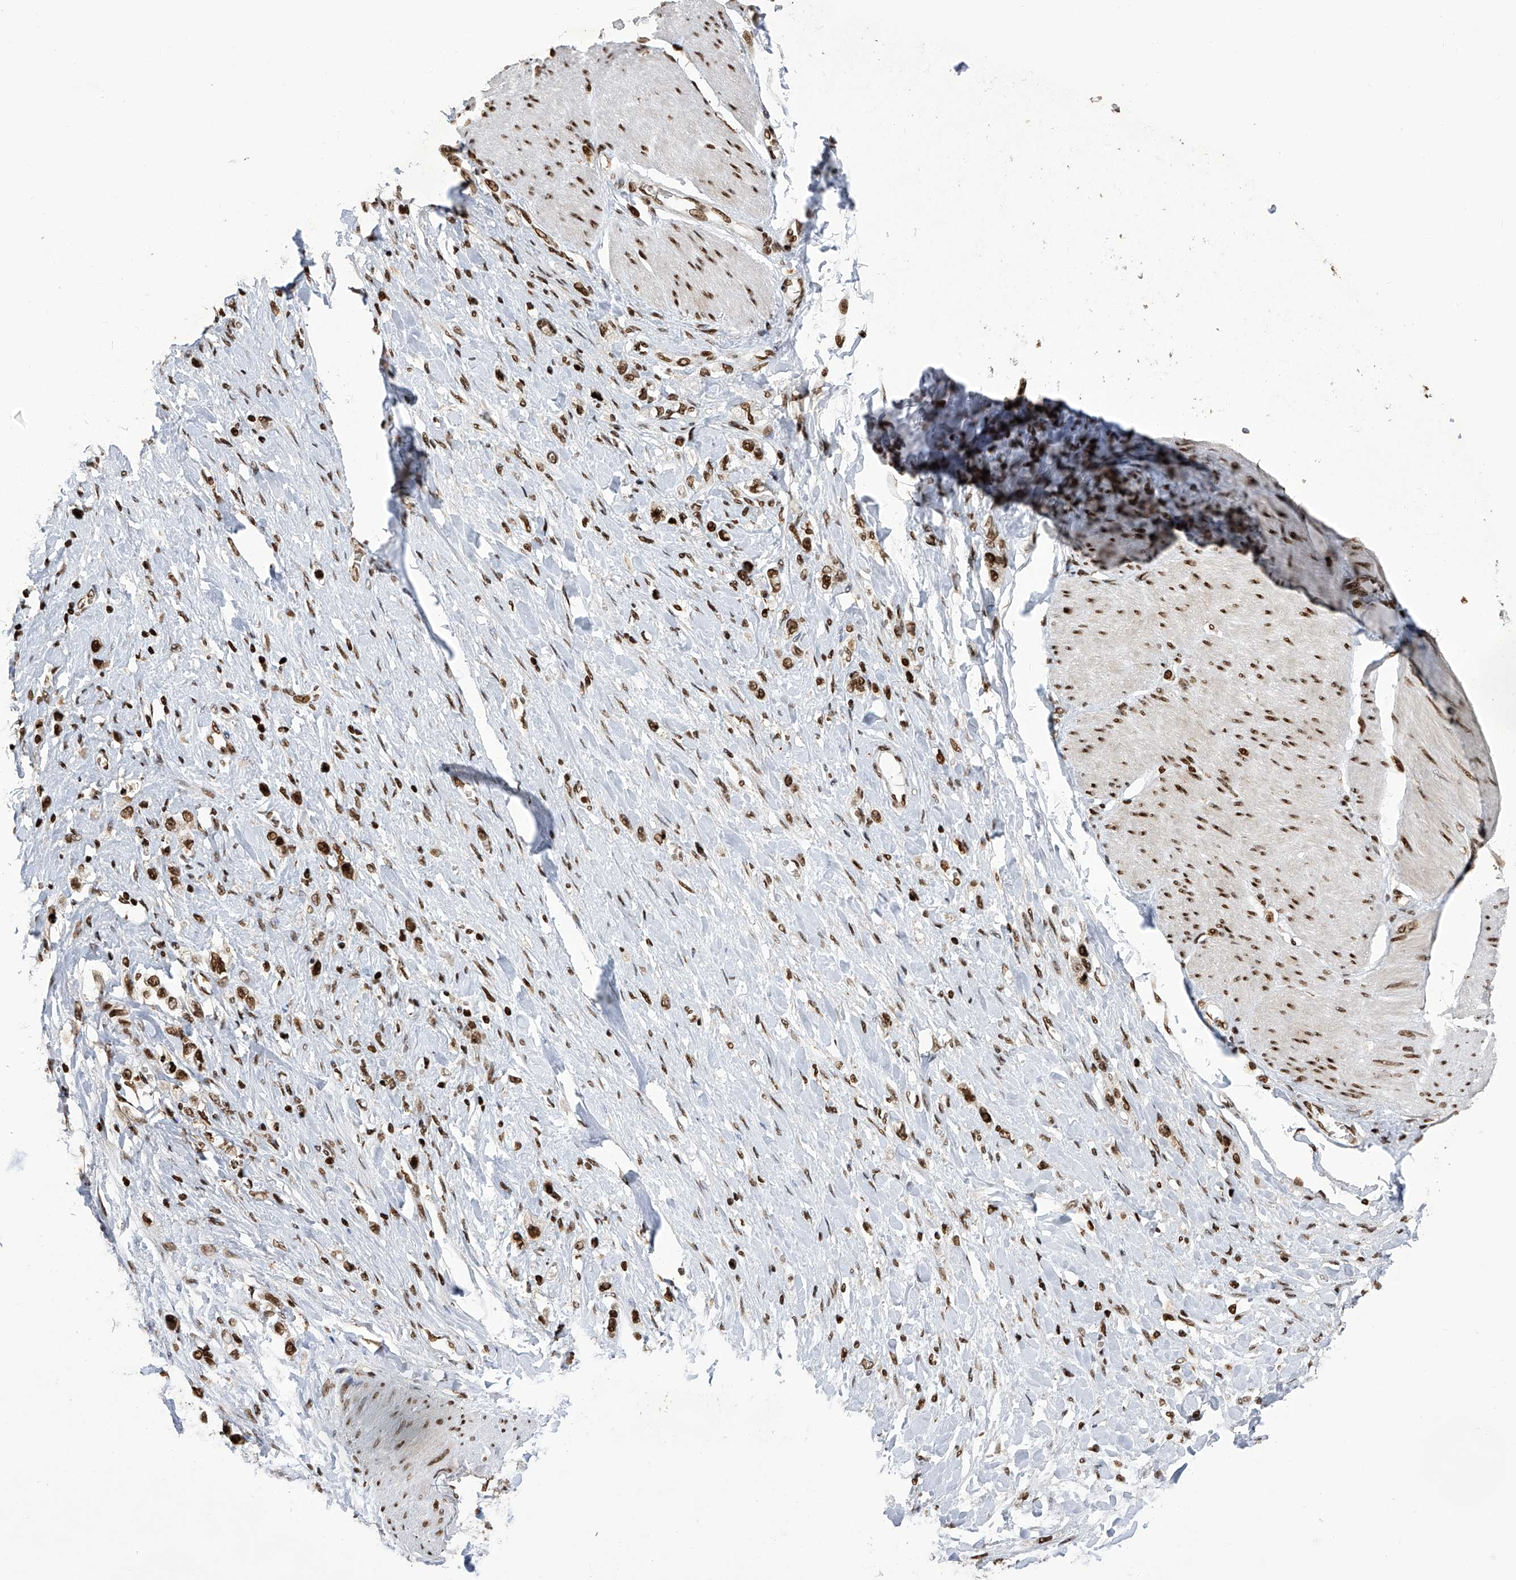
{"staining": {"intensity": "strong", "quantity": ">75%", "location": "nuclear"}, "tissue": "stomach cancer", "cell_type": "Tumor cells", "image_type": "cancer", "snomed": [{"axis": "morphology", "description": "Adenocarcinoma, NOS"}, {"axis": "topography", "description": "Stomach"}], "caption": "Stomach cancer (adenocarcinoma) stained for a protein displays strong nuclear positivity in tumor cells.", "gene": "PAK1IP1", "patient": {"sex": "female", "age": 65}}